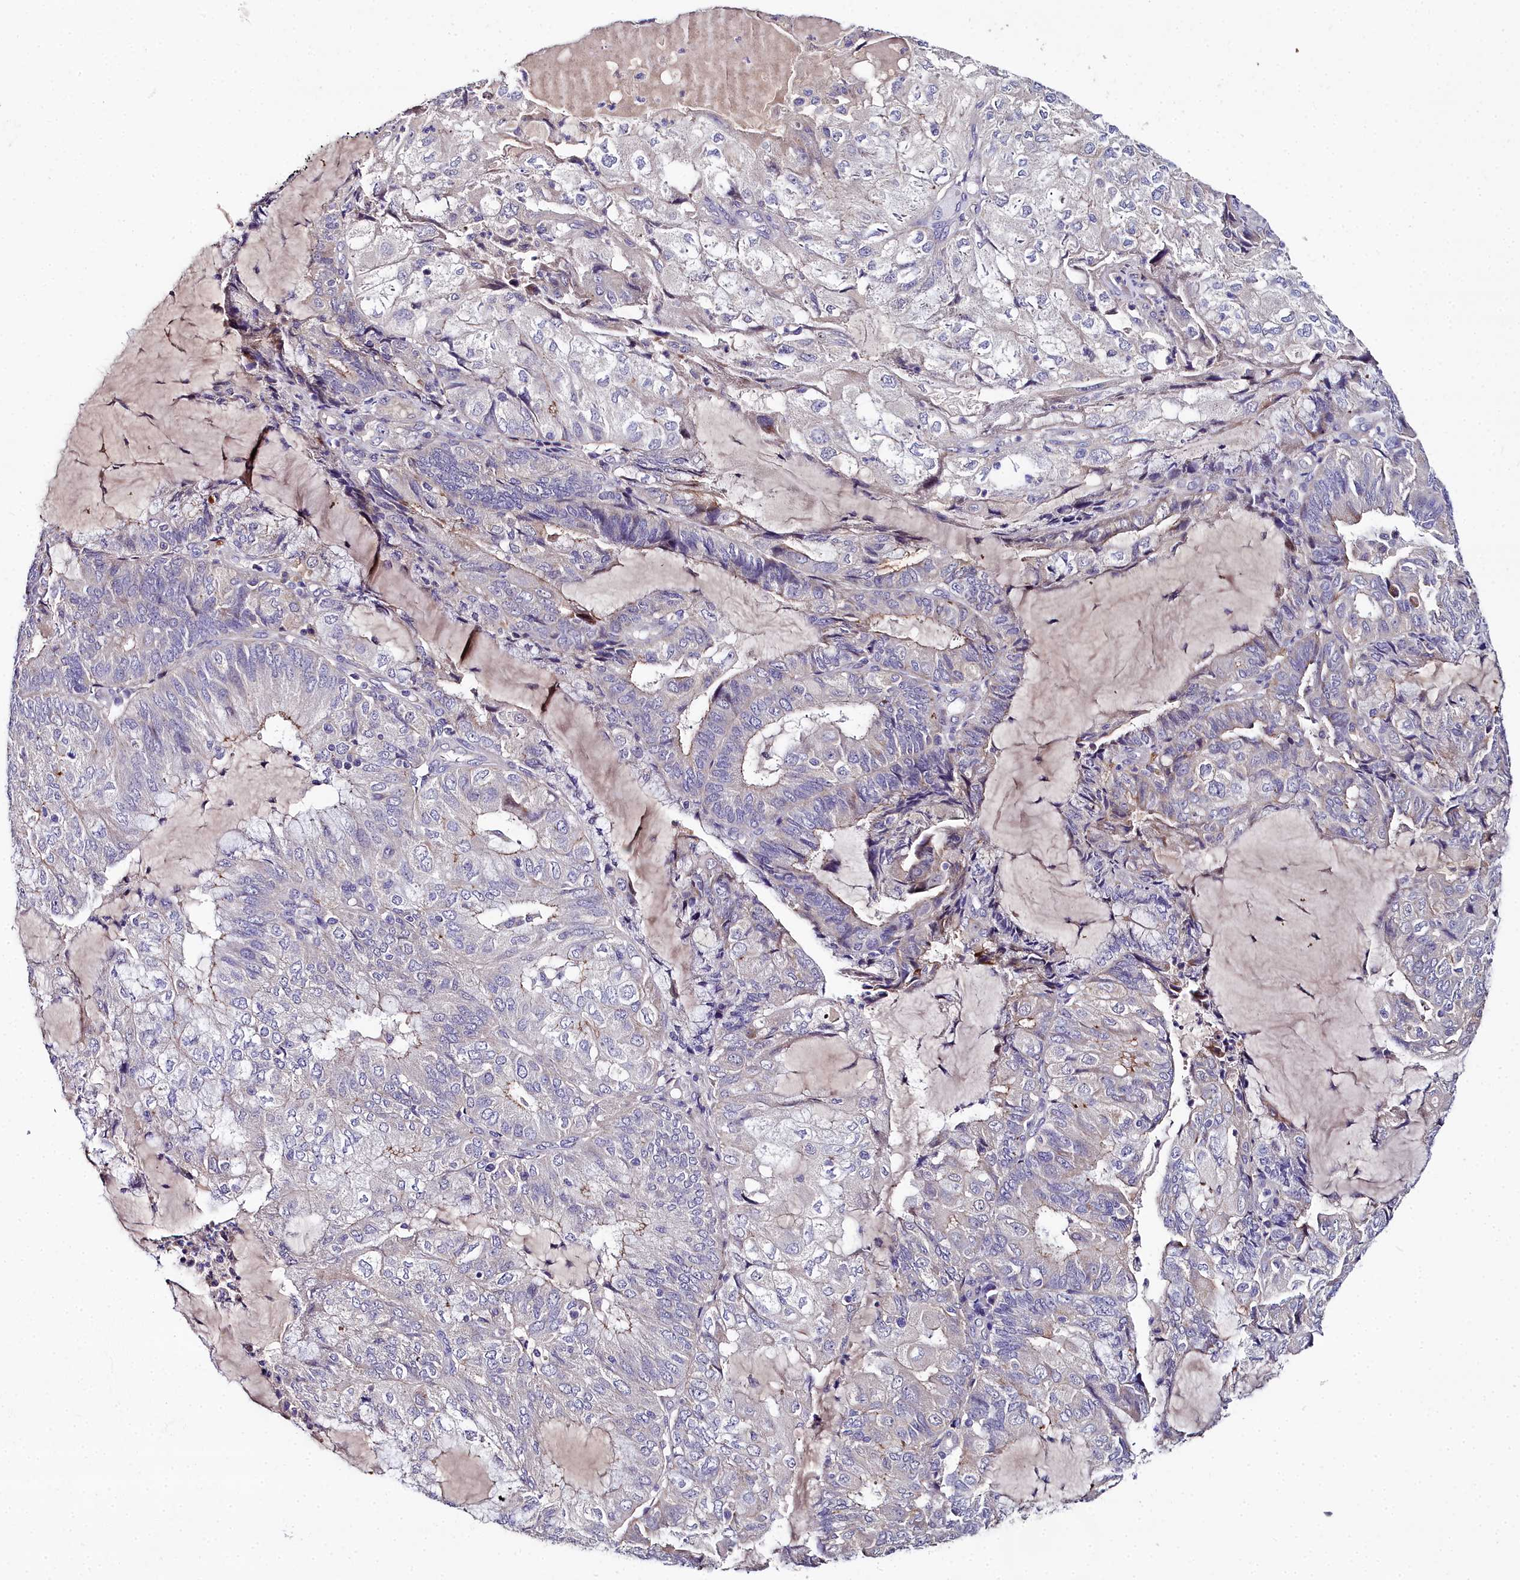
{"staining": {"intensity": "negative", "quantity": "none", "location": "none"}, "tissue": "endometrial cancer", "cell_type": "Tumor cells", "image_type": "cancer", "snomed": [{"axis": "morphology", "description": "Adenocarcinoma, NOS"}, {"axis": "topography", "description": "Endometrium"}], "caption": "A high-resolution photomicrograph shows immunohistochemistry (IHC) staining of endometrial cancer, which shows no significant positivity in tumor cells.", "gene": "NT5M", "patient": {"sex": "female", "age": 81}}